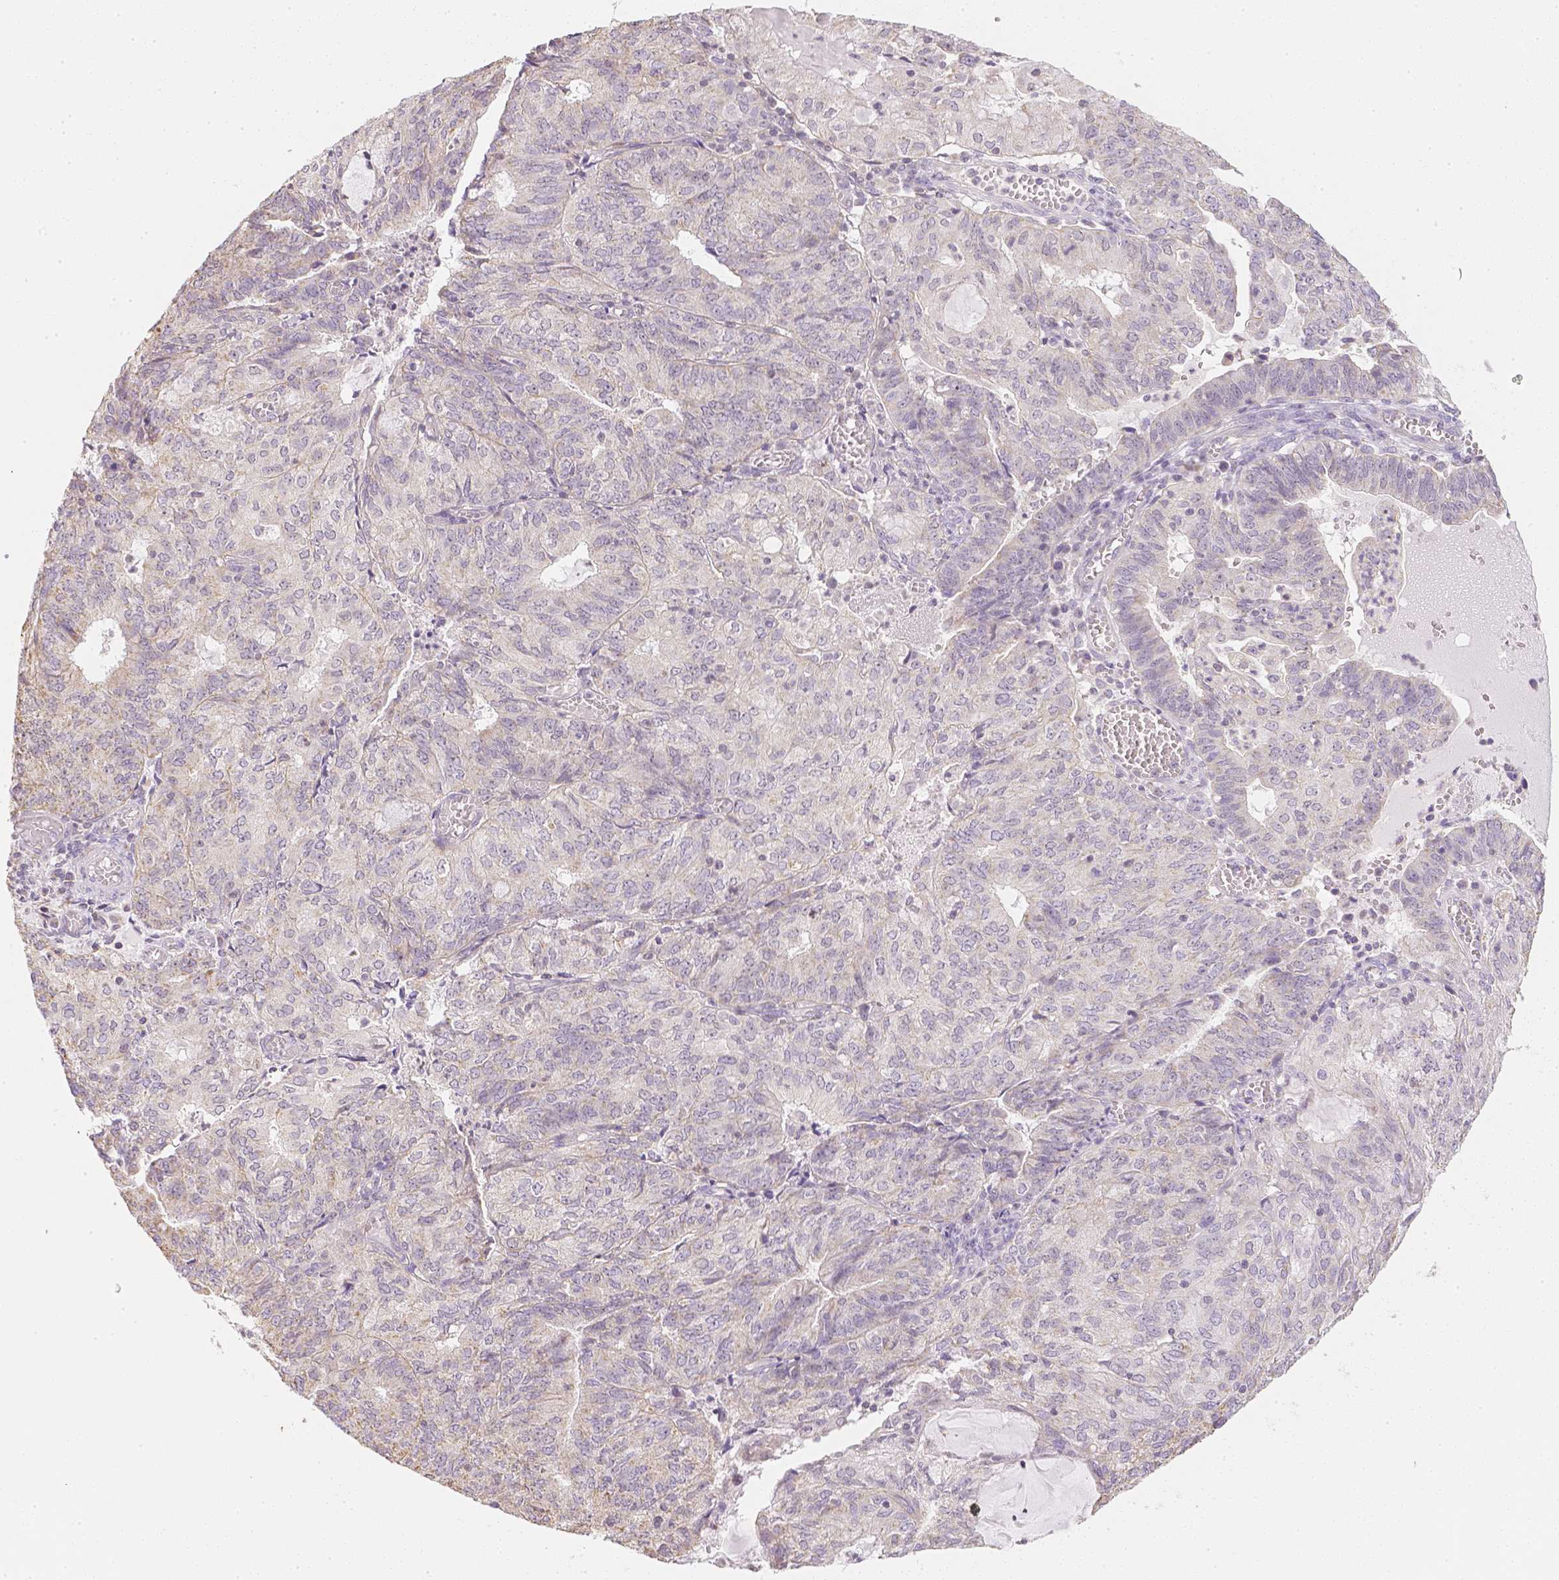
{"staining": {"intensity": "negative", "quantity": "none", "location": "none"}, "tissue": "endometrial cancer", "cell_type": "Tumor cells", "image_type": "cancer", "snomed": [{"axis": "morphology", "description": "Adenocarcinoma, NOS"}, {"axis": "topography", "description": "Endometrium"}], "caption": "High magnification brightfield microscopy of endometrial cancer (adenocarcinoma) stained with DAB (brown) and counterstained with hematoxylin (blue): tumor cells show no significant positivity.", "gene": "NVL", "patient": {"sex": "female", "age": 82}}